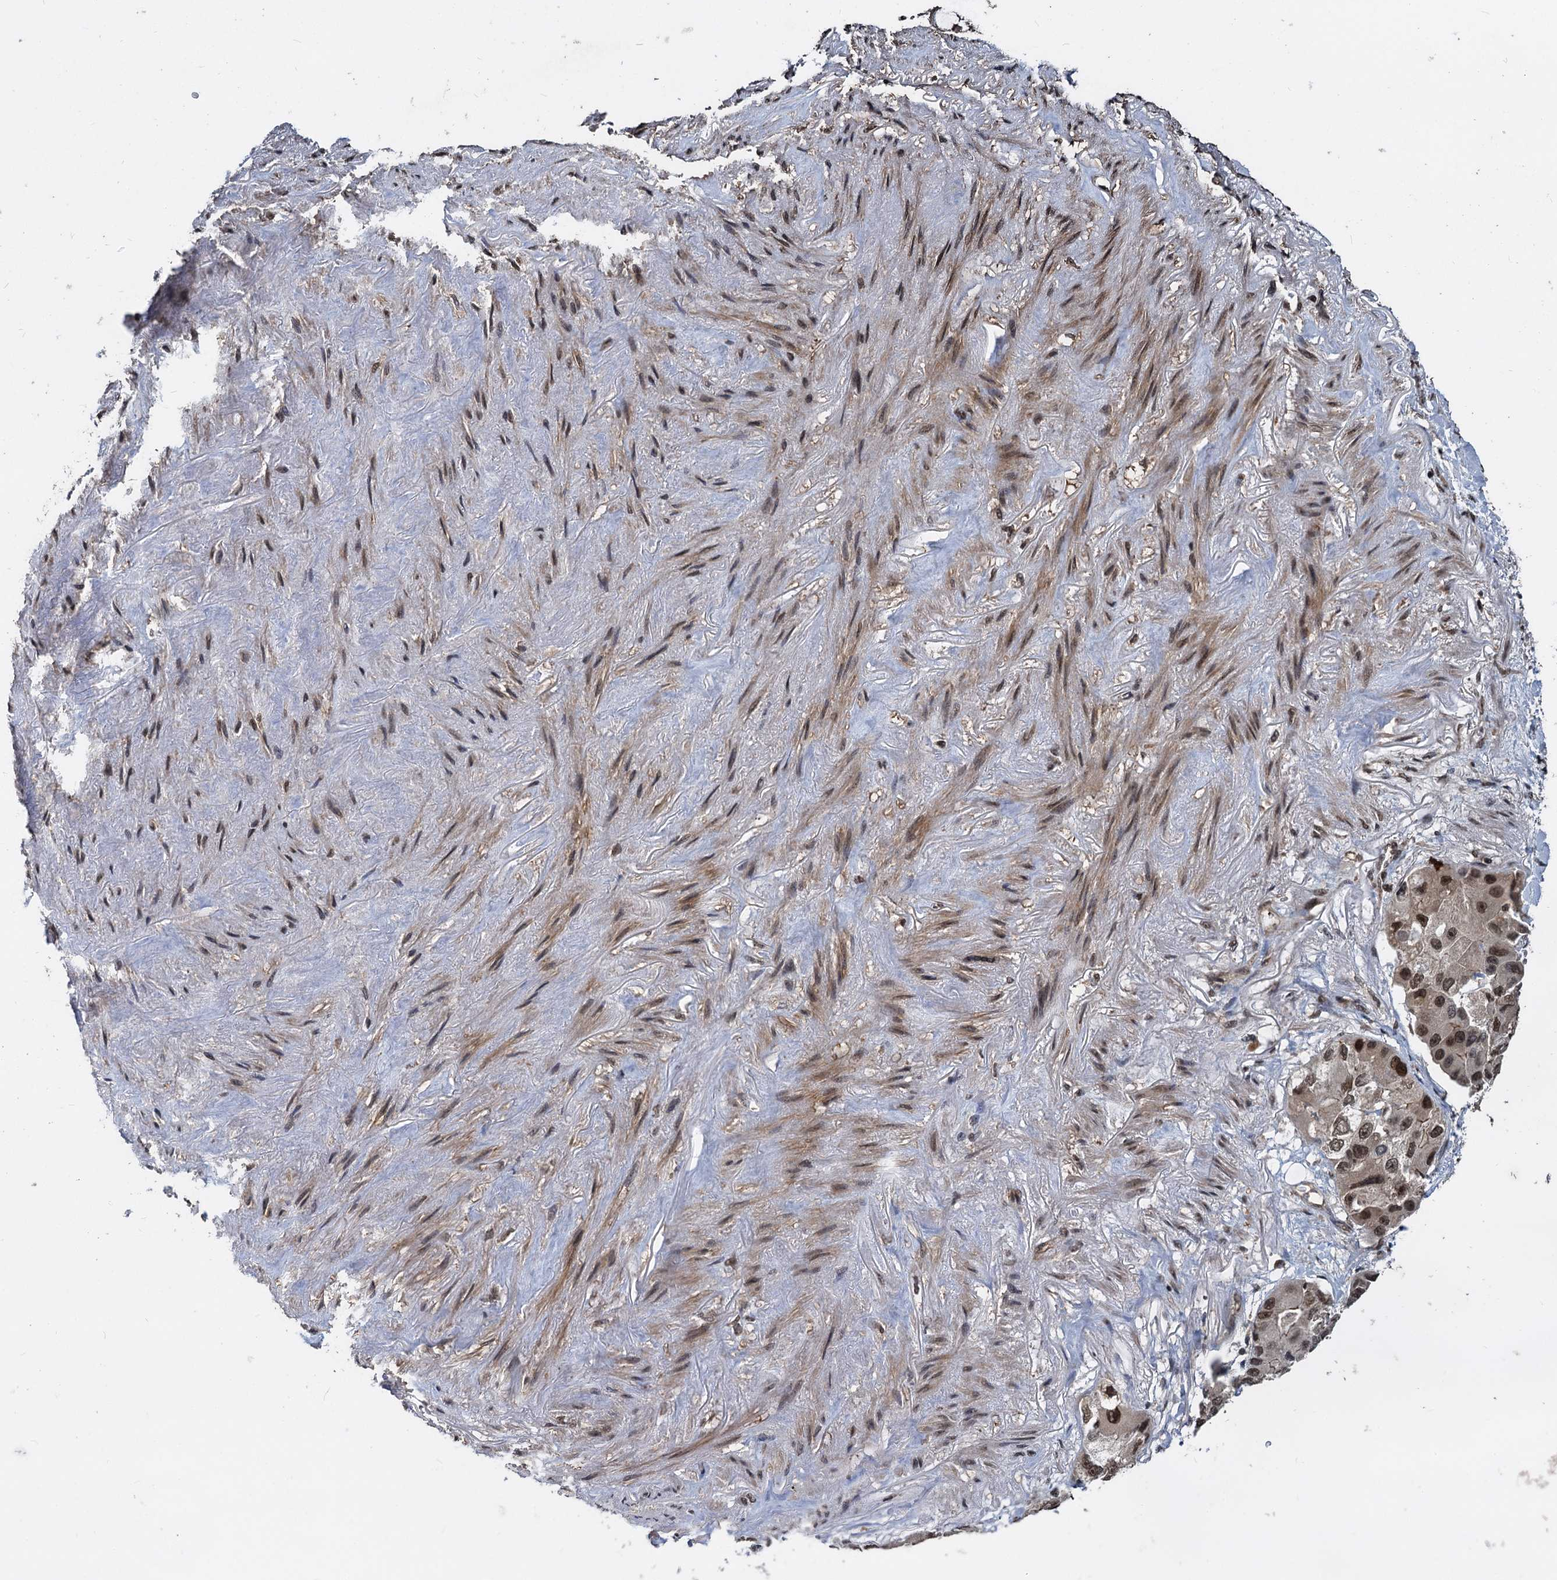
{"staining": {"intensity": "strong", "quantity": ">75%", "location": "nuclear"}, "tissue": "lung cancer", "cell_type": "Tumor cells", "image_type": "cancer", "snomed": [{"axis": "morphology", "description": "Adenocarcinoma, NOS"}, {"axis": "topography", "description": "Lung"}], "caption": "Immunohistochemical staining of human lung cancer shows high levels of strong nuclear staining in approximately >75% of tumor cells.", "gene": "FAM216B", "patient": {"sex": "female", "age": 54}}